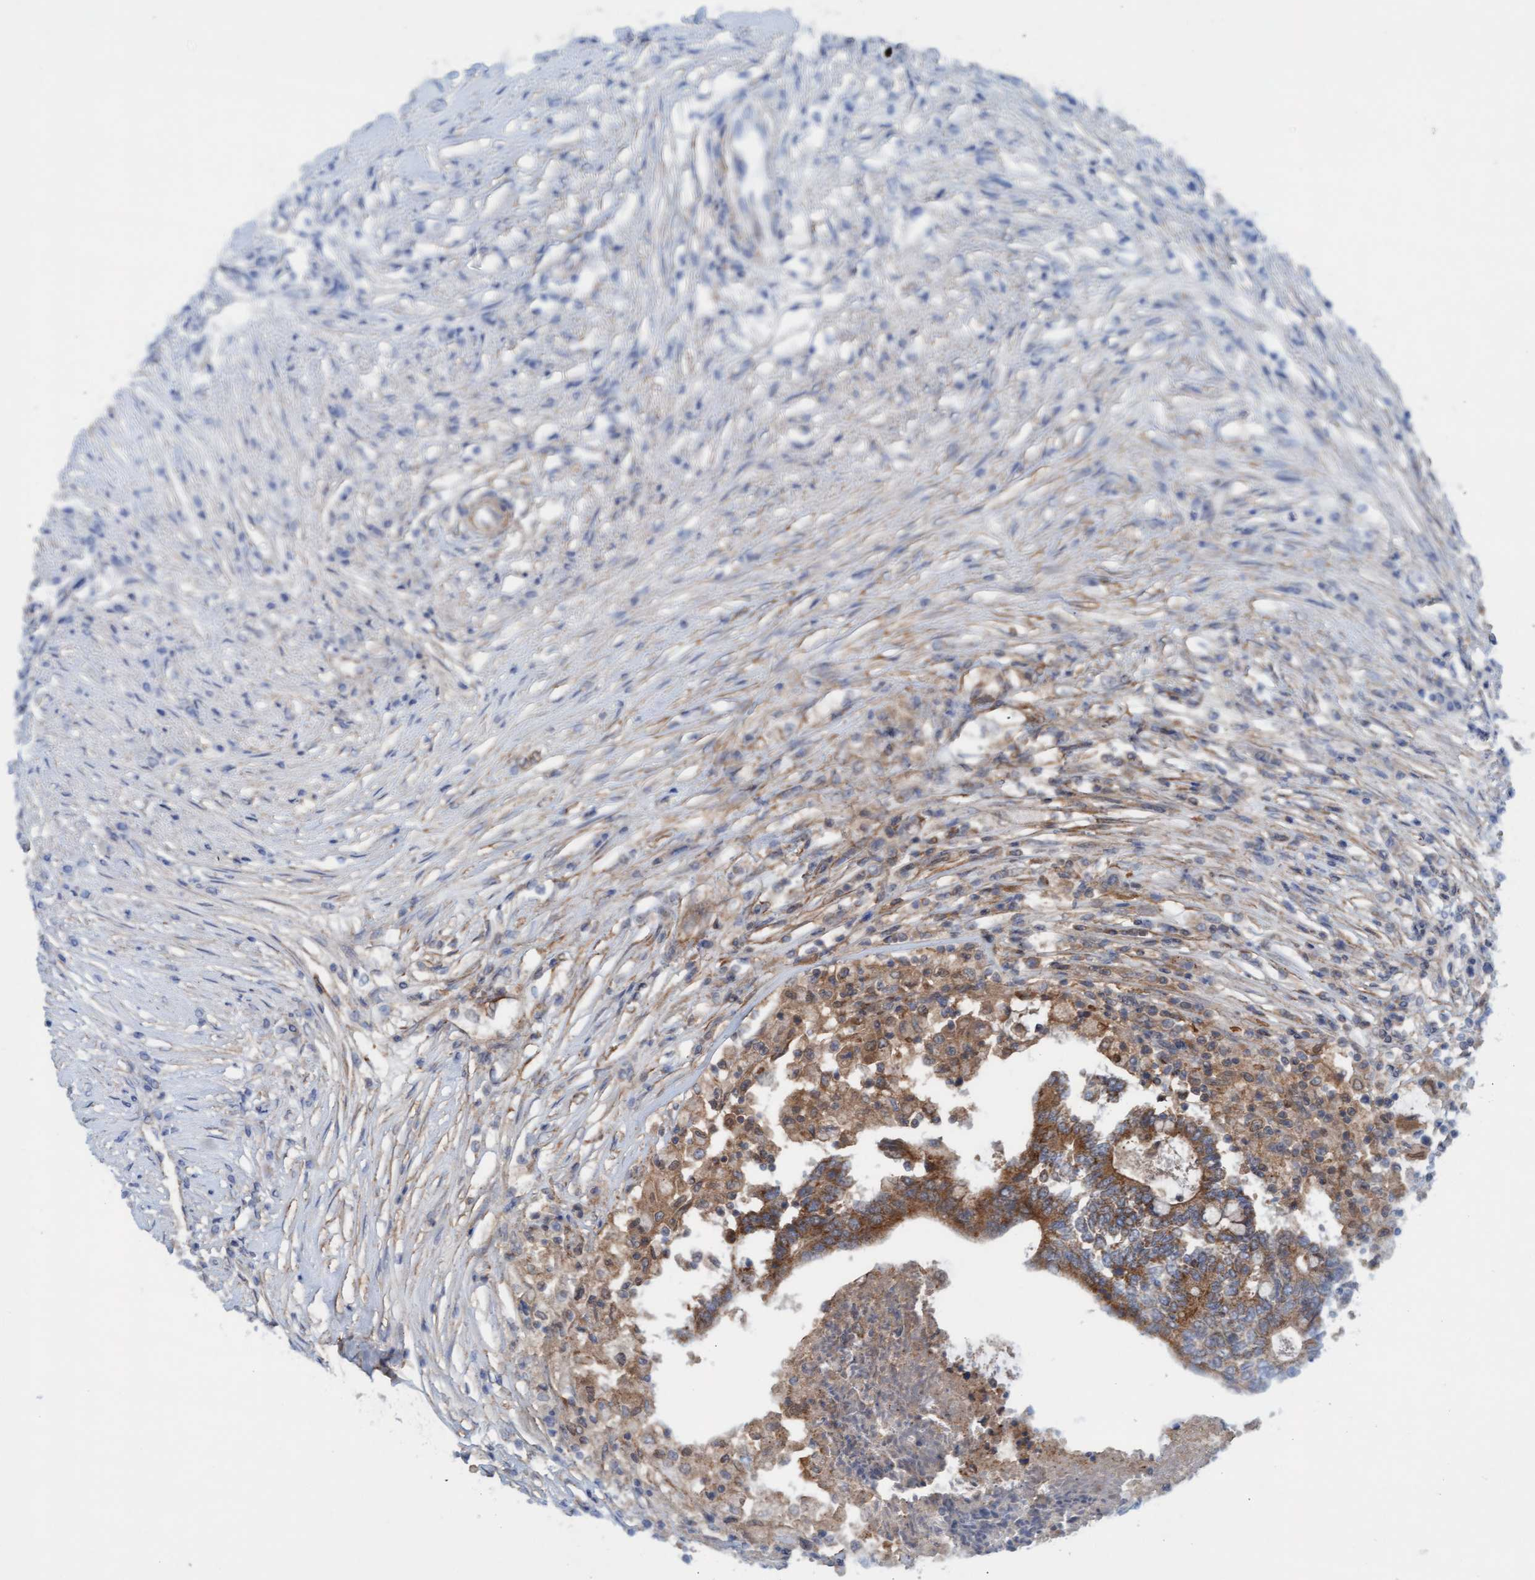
{"staining": {"intensity": "moderate", "quantity": ">75%", "location": "cytoplasmic/membranous"}, "tissue": "colorectal cancer", "cell_type": "Tumor cells", "image_type": "cancer", "snomed": [{"axis": "morphology", "description": "Adenocarcinoma, NOS"}, {"axis": "topography", "description": "Rectum"}], "caption": "The micrograph reveals a brown stain indicating the presence of a protein in the cytoplasmic/membranous of tumor cells in colorectal cancer.", "gene": "ERAL1", "patient": {"sex": "male", "age": 63}}